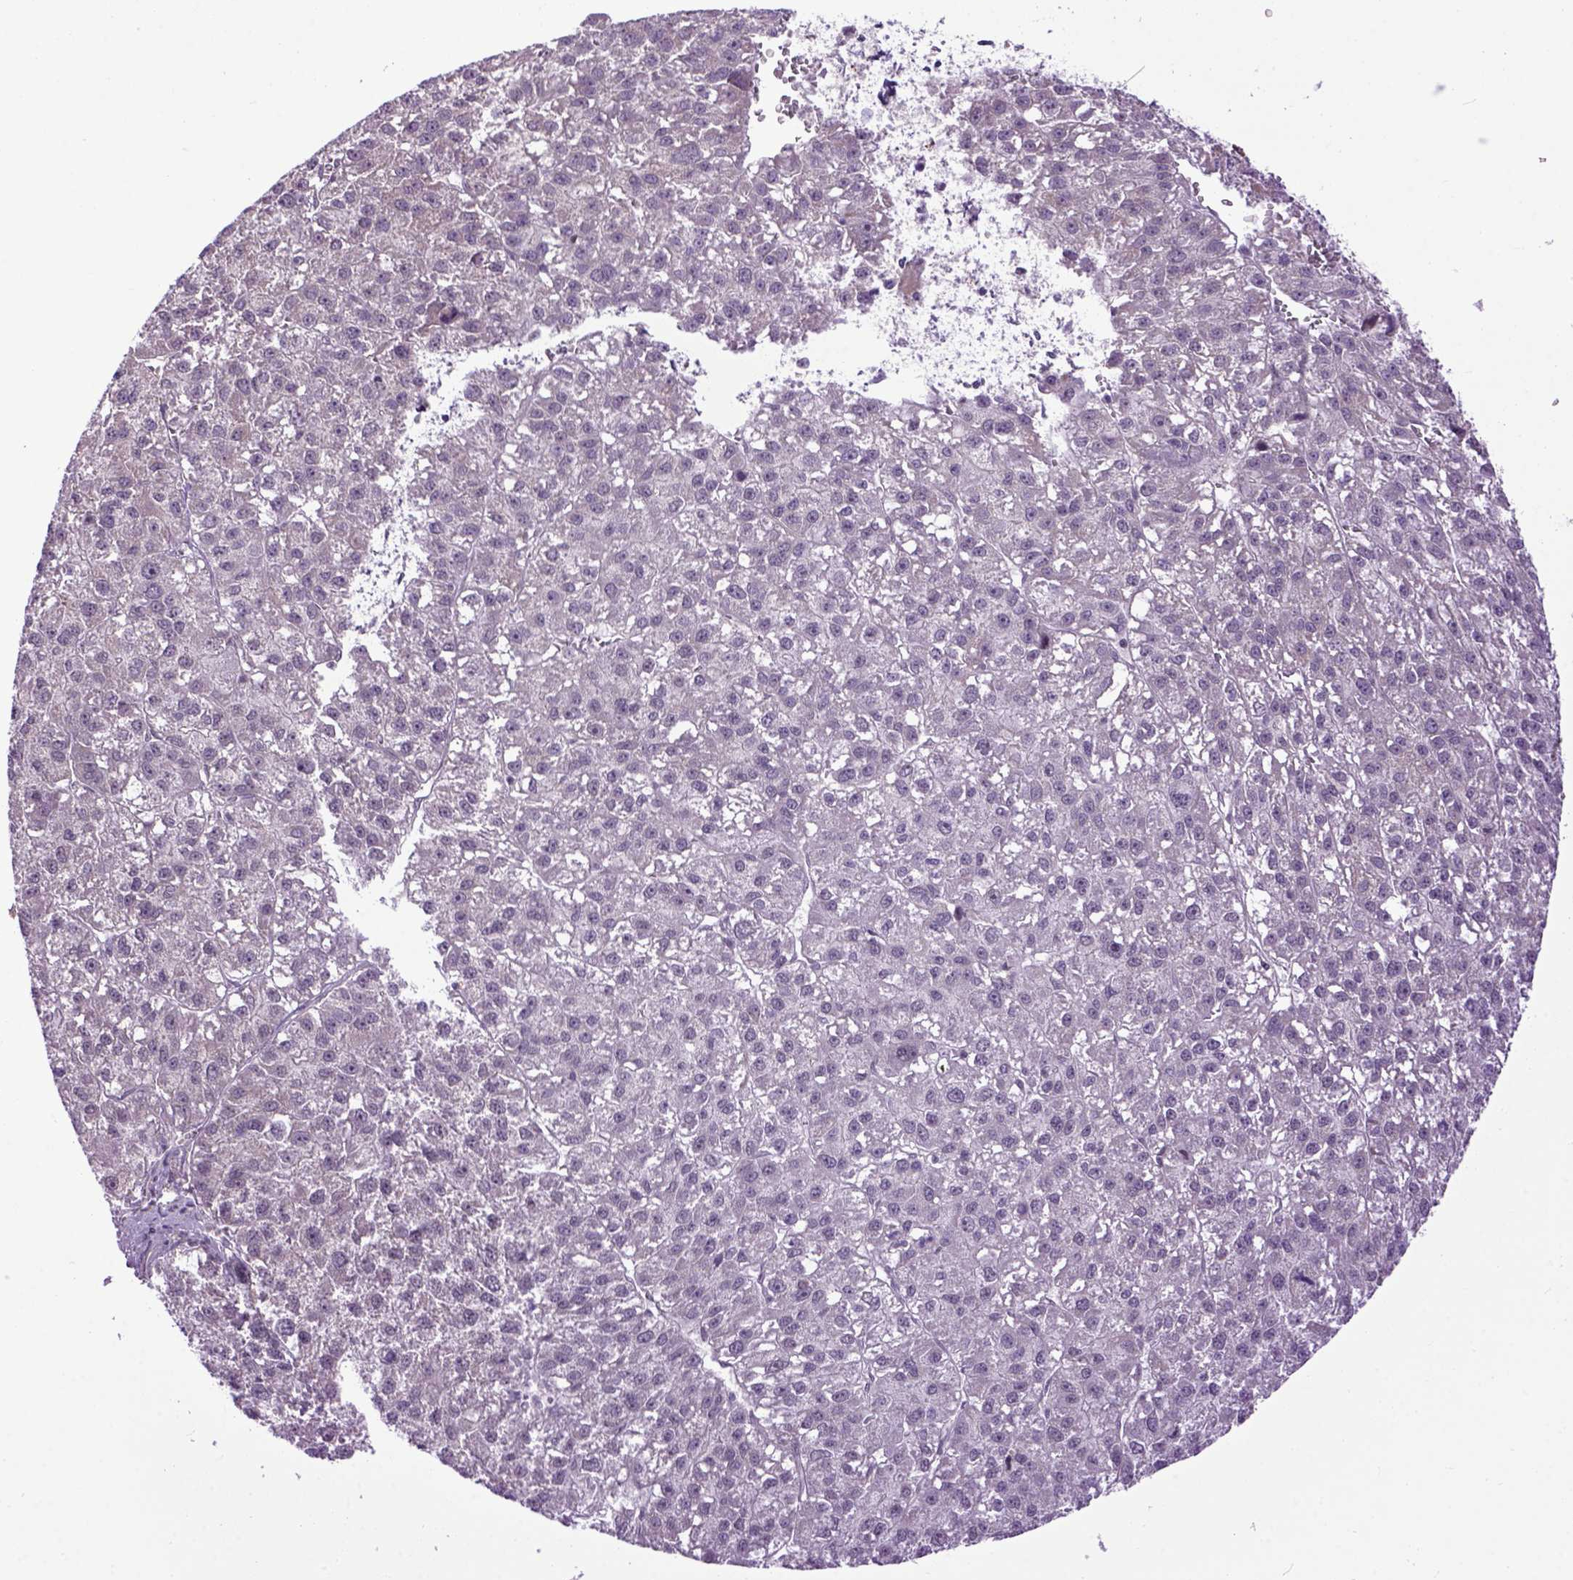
{"staining": {"intensity": "negative", "quantity": "none", "location": "none"}, "tissue": "liver cancer", "cell_type": "Tumor cells", "image_type": "cancer", "snomed": [{"axis": "morphology", "description": "Carcinoma, Hepatocellular, NOS"}, {"axis": "topography", "description": "Liver"}], "caption": "An image of liver hepatocellular carcinoma stained for a protein exhibits no brown staining in tumor cells.", "gene": "EMILIN3", "patient": {"sex": "female", "age": 70}}